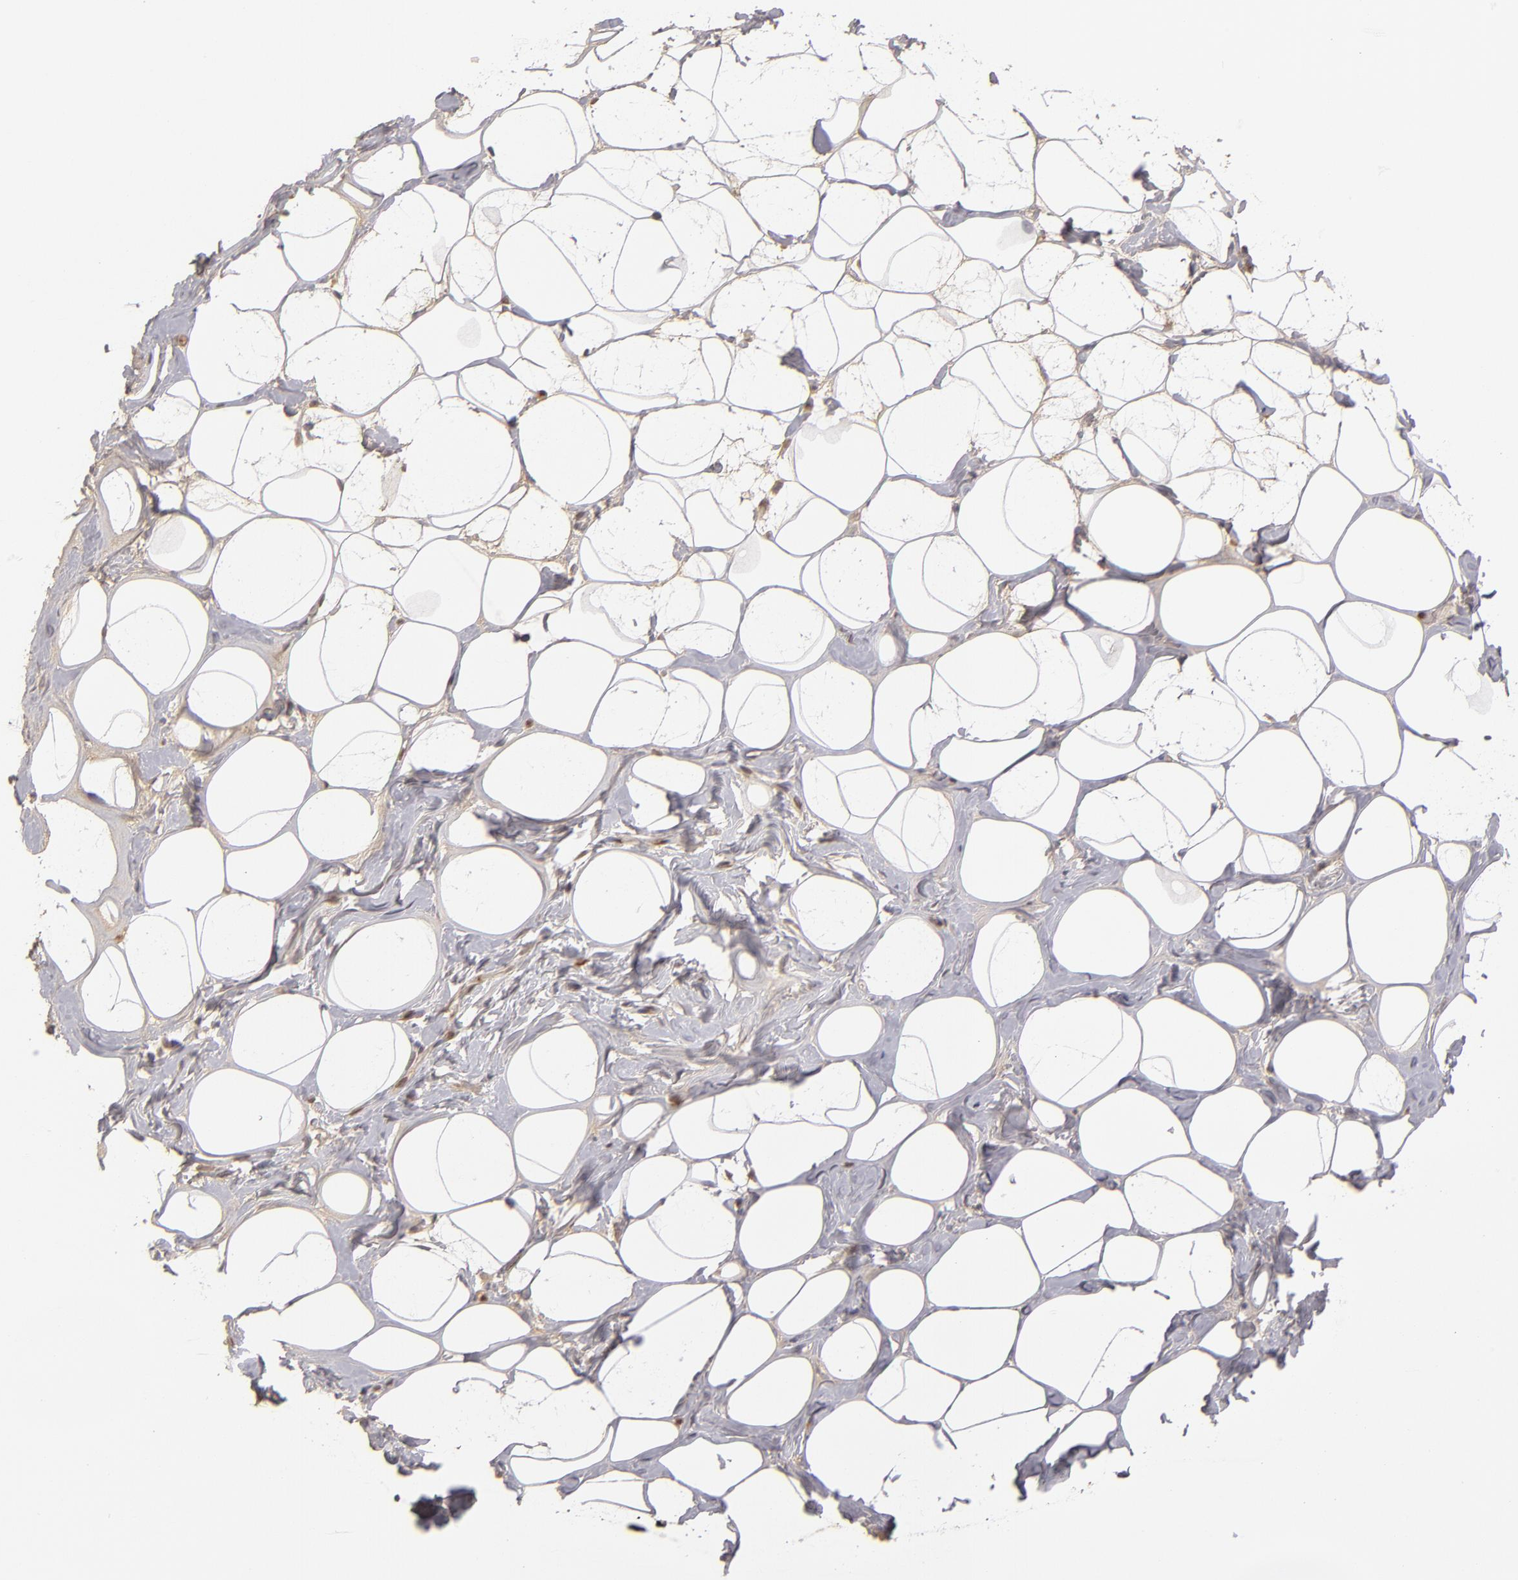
{"staining": {"intensity": "negative", "quantity": "none", "location": "none"}, "tissue": "breast", "cell_type": "Adipocytes", "image_type": "normal", "snomed": [{"axis": "morphology", "description": "Normal tissue, NOS"}, {"axis": "morphology", "description": "Fibrosis, NOS"}, {"axis": "topography", "description": "Breast"}], "caption": "An immunohistochemistry micrograph of normal breast is shown. There is no staining in adipocytes of breast. Brightfield microscopy of immunohistochemistry stained with DAB (brown) and hematoxylin (blue), captured at high magnification.", "gene": "SERPINA1", "patient": {"sex": "female", "age": 39}}